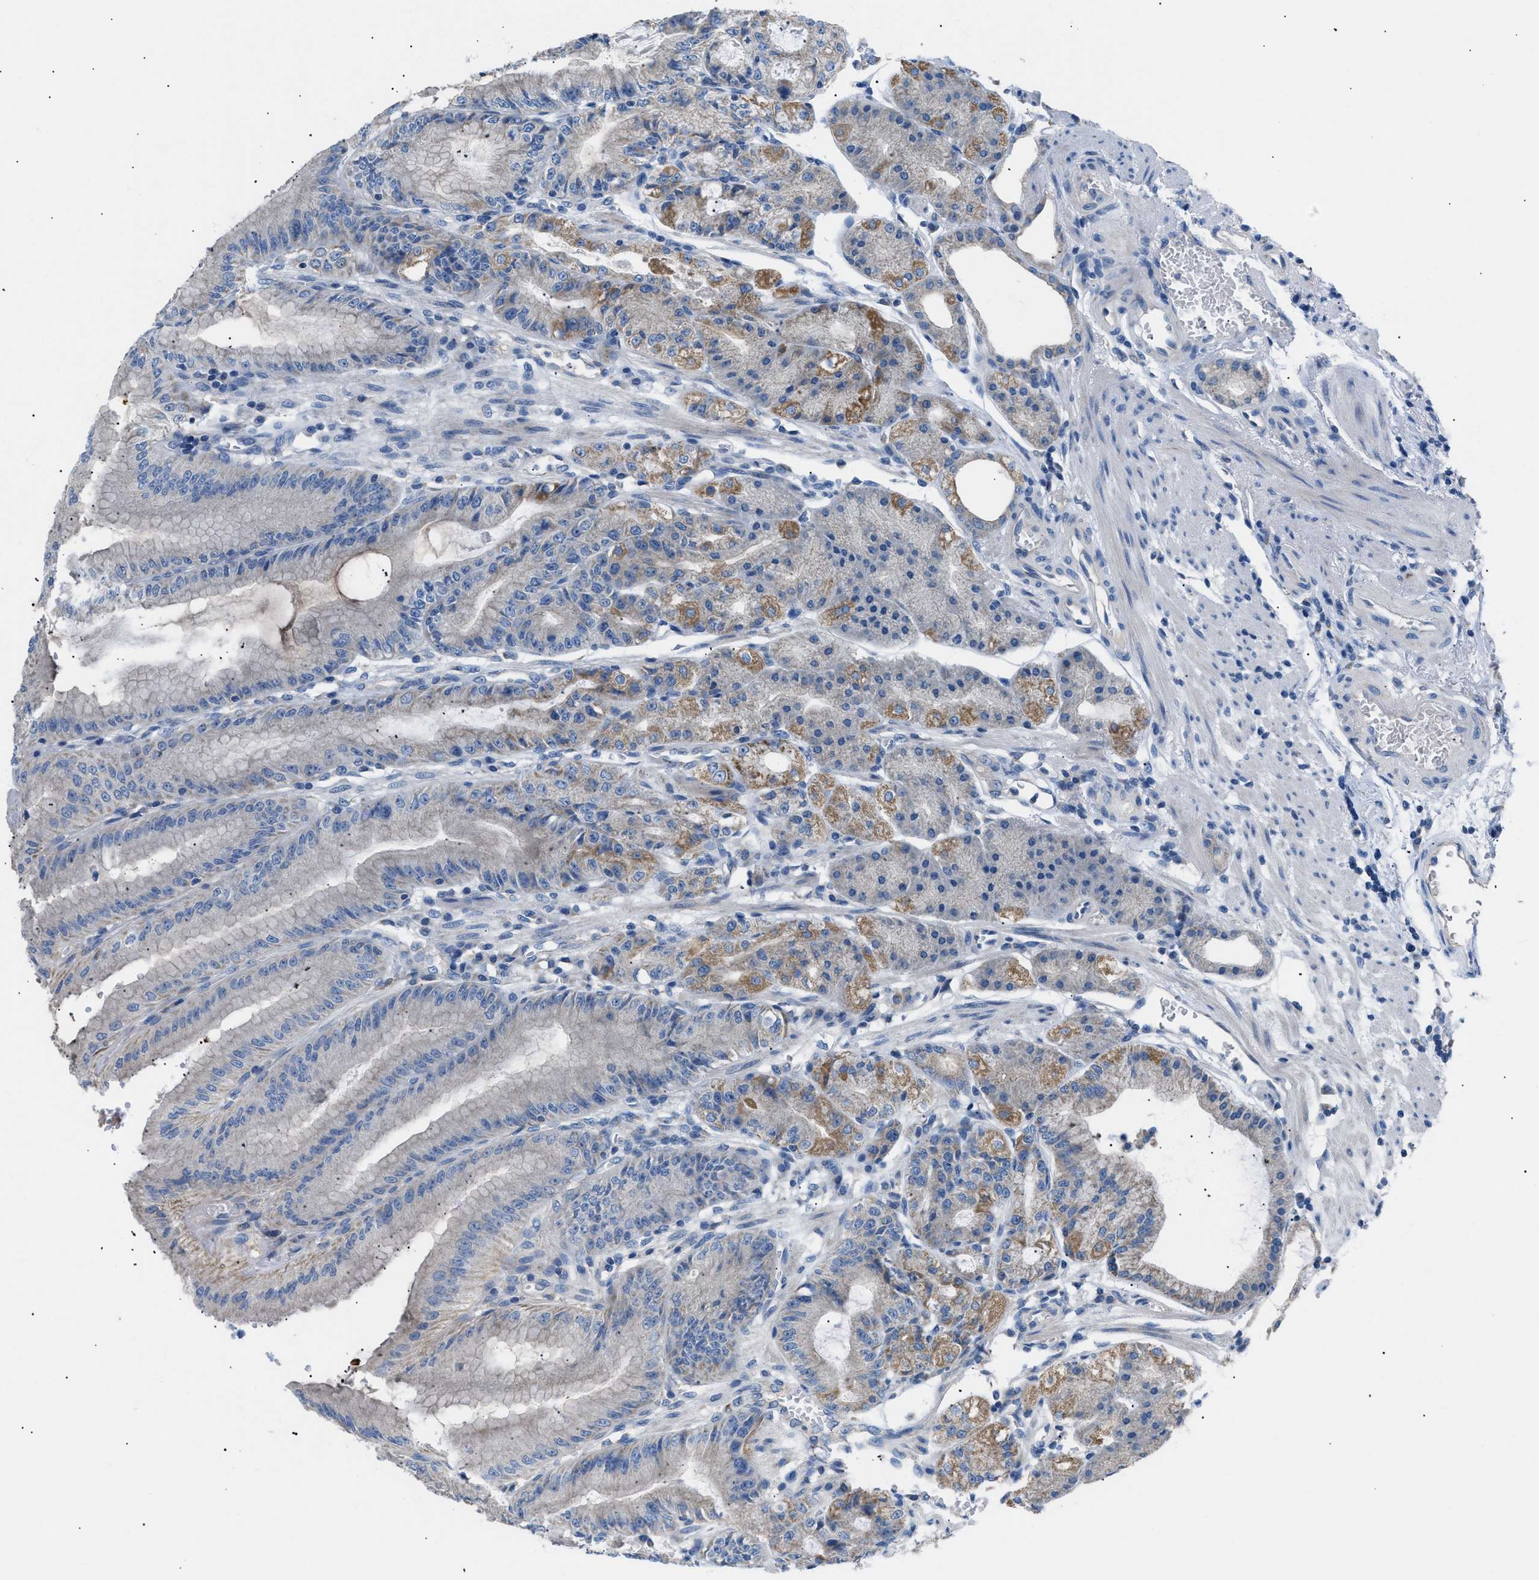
{"staining": {"intensity": "moderate", "quantity": "25%-75%", "location": "cytoplasmic/membranous"}, "tissue": "stomach", "cell_type": "Glandular cells", "image_type": "normal", "snomed": [{"axis": "morphology", "description": "Normal tissue, NOS"}, {"axis": "topography", "description": "Stomach, lower"}], "caption": "Immunohistochemistry (DAB (3,3'-diaminobenzidine)) staining of normal human stomach exhibits moderate cytoplasmic/membranous protein staining in about 25%-75% of glandular cells.", "gene": "ILDR1", "patient": {"sex": "male", "age": 71}}